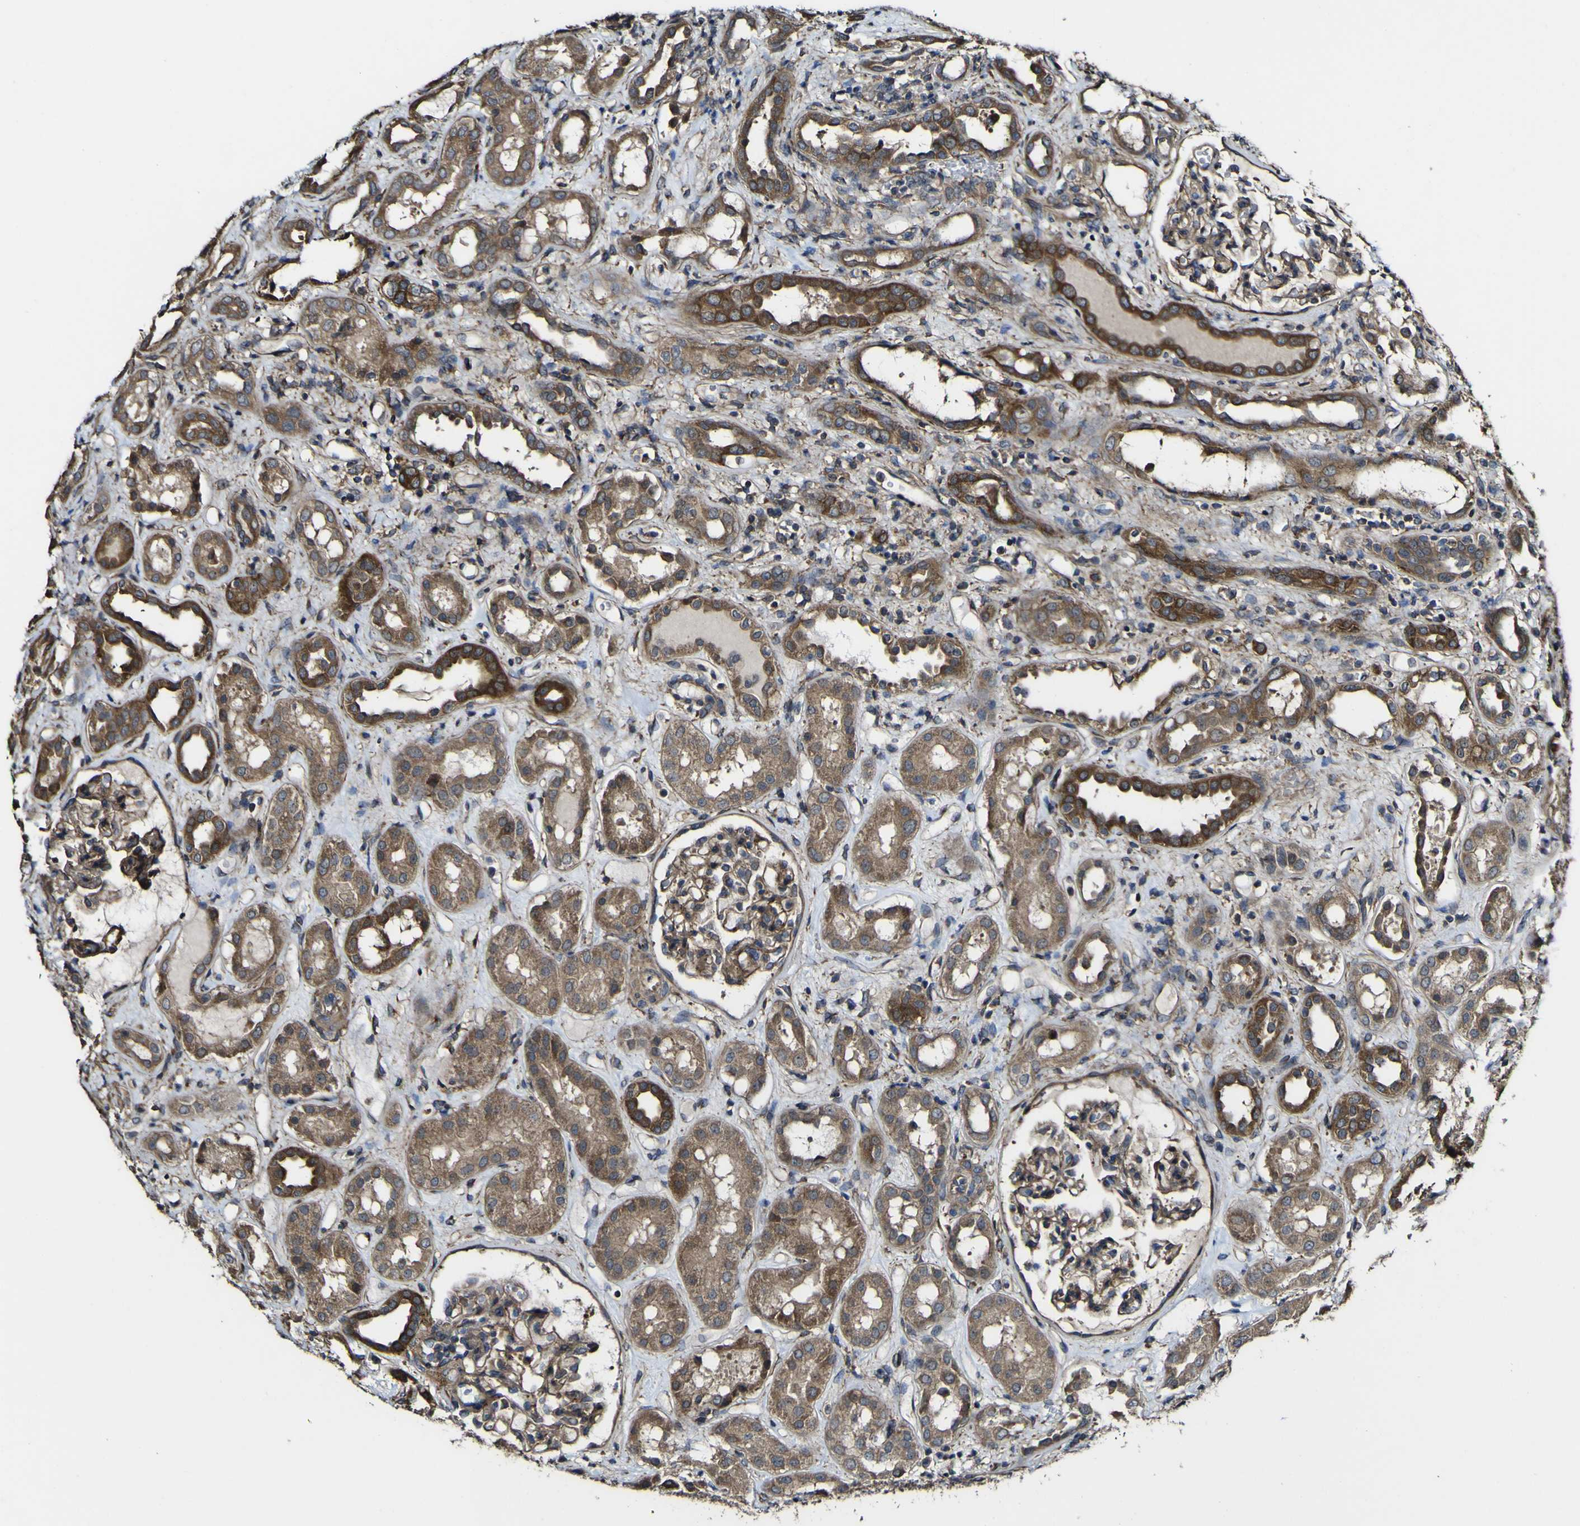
{"staining": {"intensity": "moderate", "quantity": ">75%", "location": "cytoplasmic/membranous"}, "tissue": "kidney", "cell_type": "Cells in glomeruli", "image_type": "normal", "snomed": [{"axis": "morphology", "description": "Normal tissue, NOS"}, {"axis": "topography", "description": "Kidney"}], "caption": "High-power microscopy captured an immunohistochemistry (IHC) micrograph of benign kidney, revealing moderate cytoplasmic/membranous expression in approximately >75% of cells in glomeruli. The staining was performed using DAB (3,3'-diaminobenzidine) to visualize the protein expression in brown, while the nuclei were stained in blue with hematoxylin (Magnification: 20x).", "gene": "NAALADL2", "patient": {"sex": "male", "age": 59}}